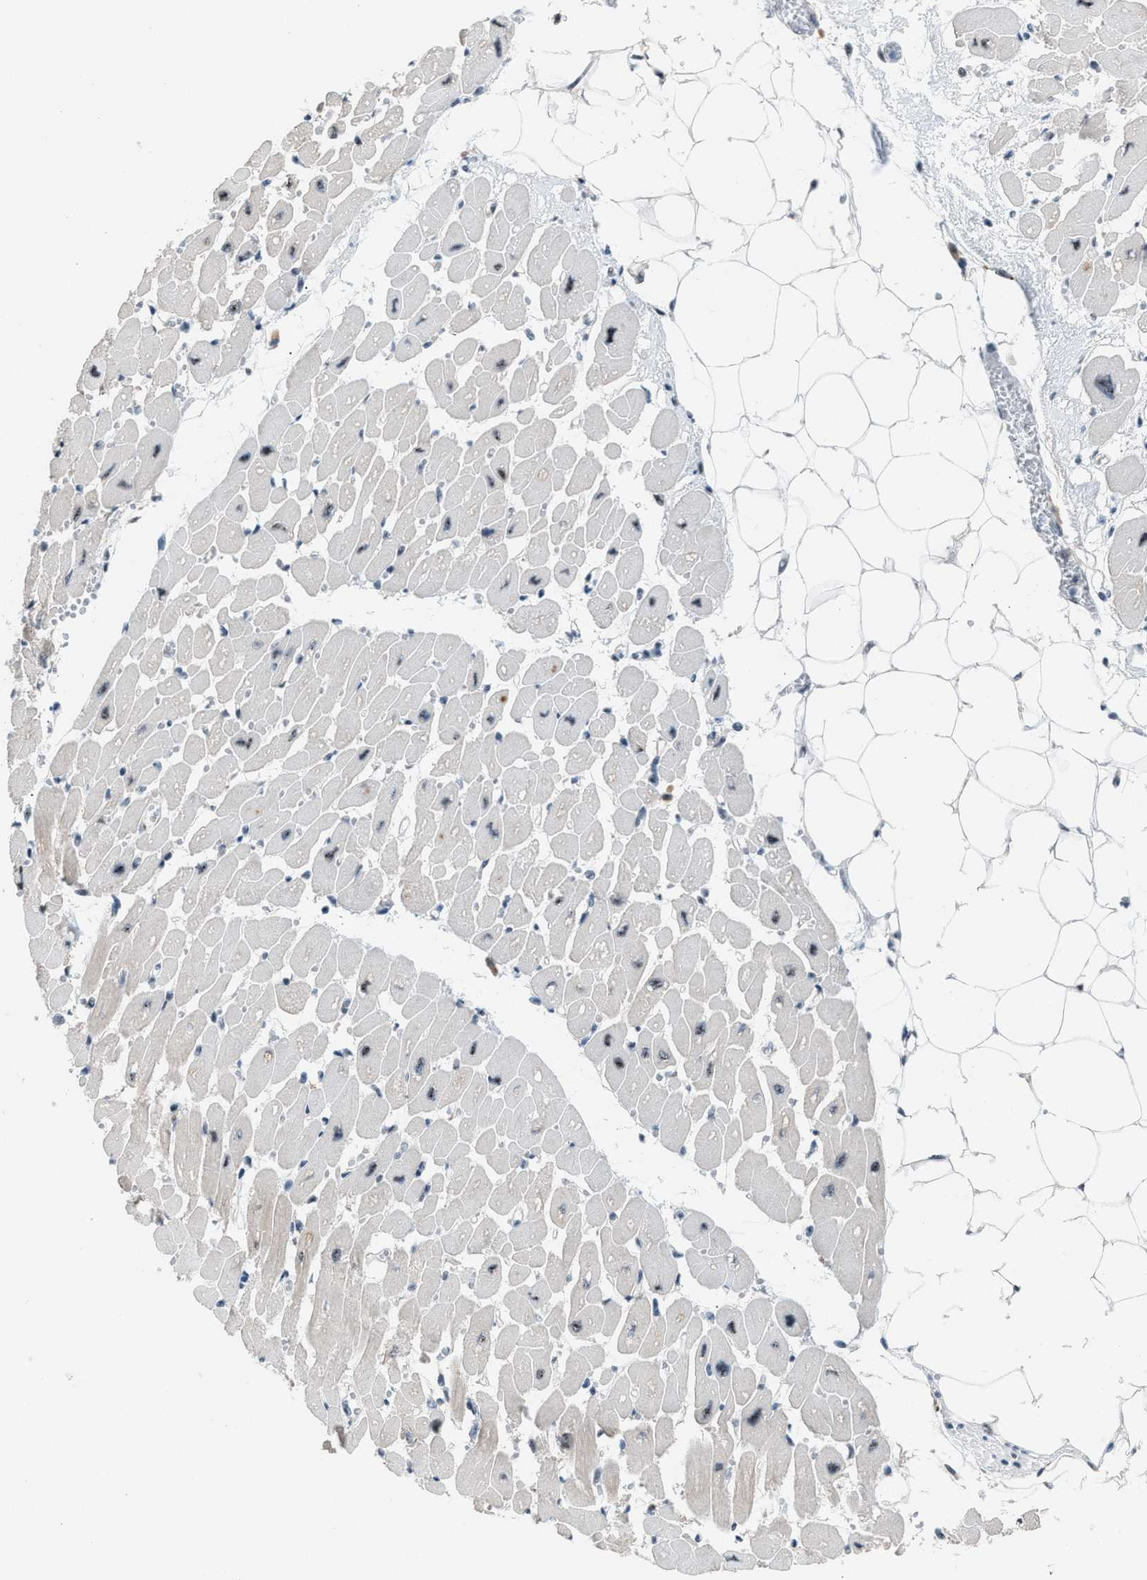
{"staining": {"intensity": "weak", "quantity": "<25%", "location": "nuclear"}, "tissue": "heart muscle", "cell_type": "Cardiomyocytes", "image_type": "normal", "snomed": [{"axis": "morphology", "description": "Normal tissue, NOS"}, {"axis": "topography", "description": "Heart"}], "caption": "Immunohistochemistry (IHC) photomicrograph of benign human heart muscle stained for a protein (brown), which exhibits no staining in cardiomyocytes.", "gene": "CENPP", "patient": {"sex": "female", "age": 54}}